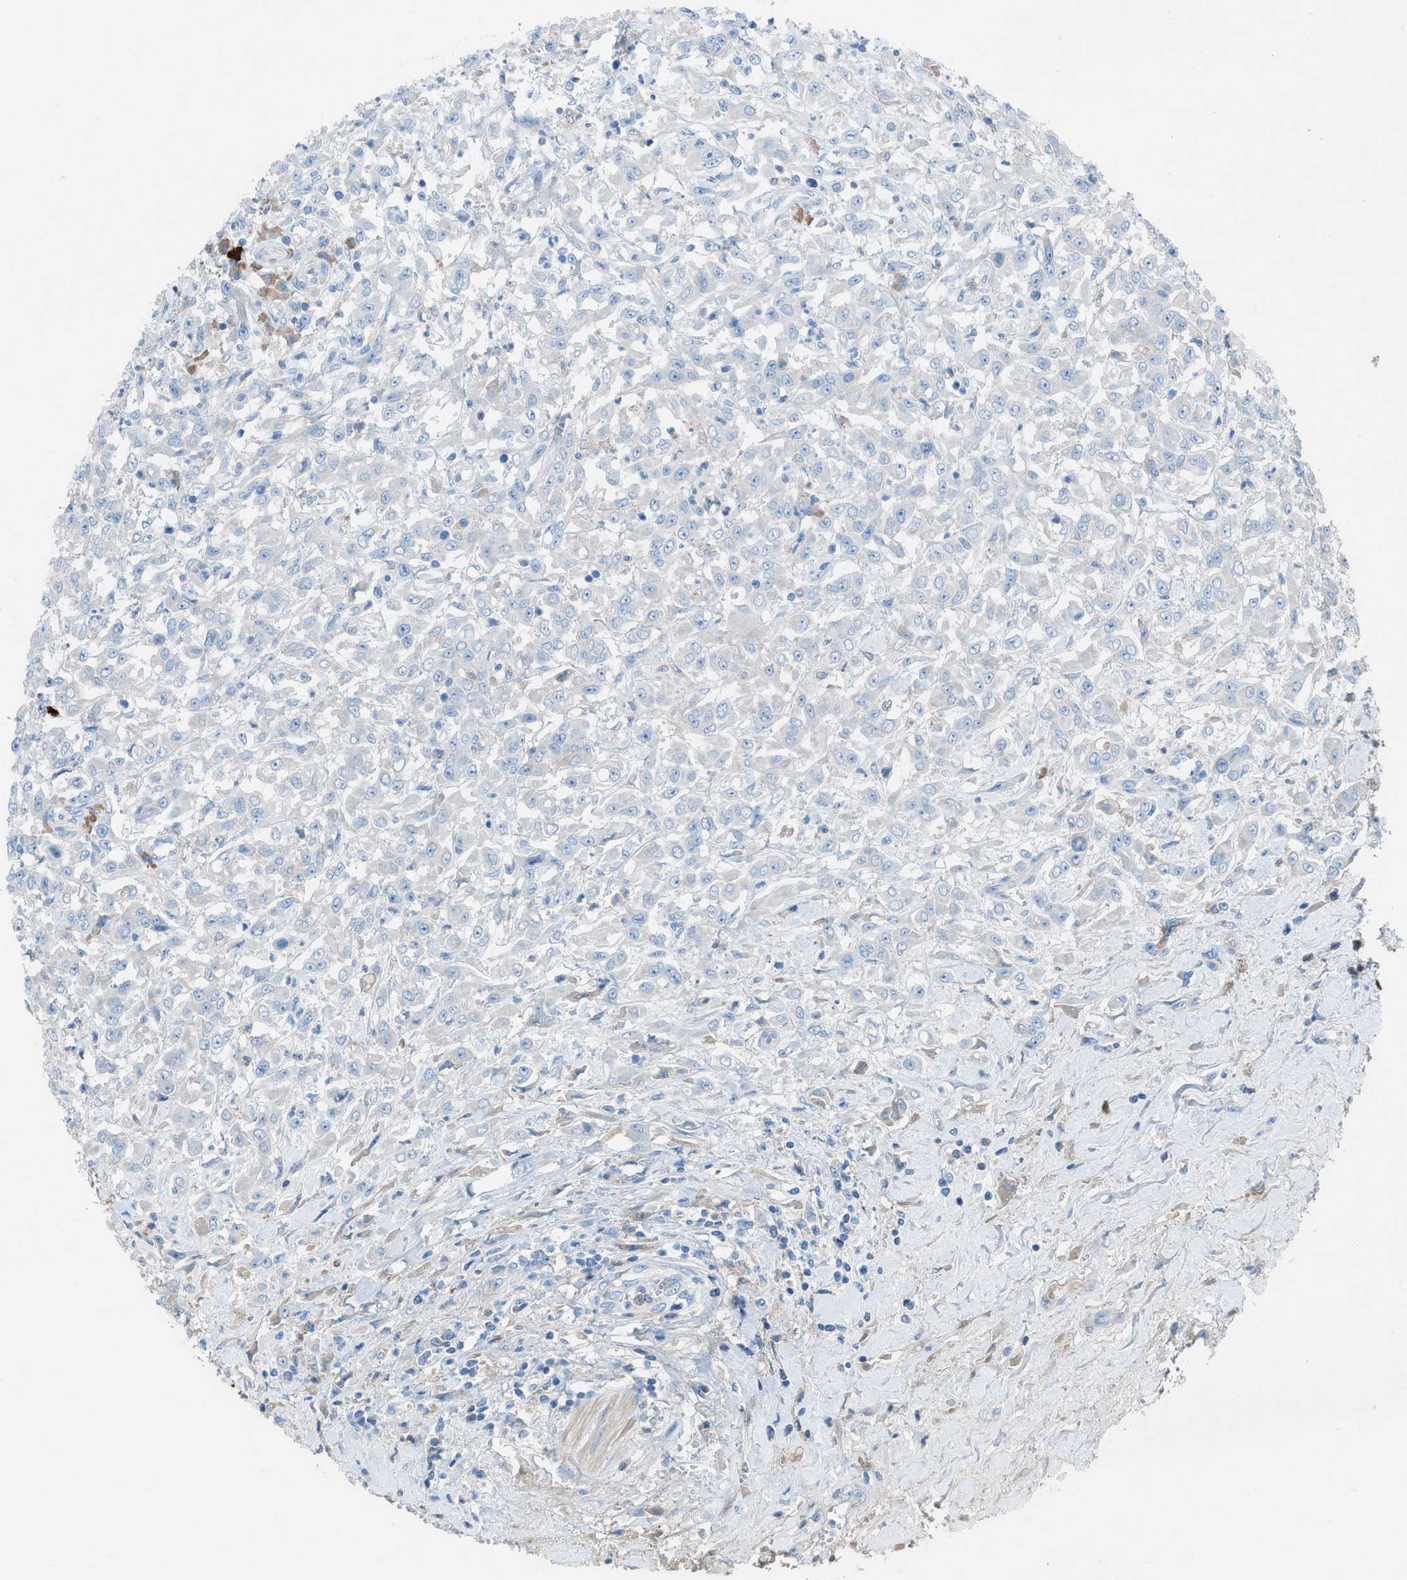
{"staining": {"intensity": "negative", "quantity": "none", "location": "none"}, "tissue": "urothelial cancer", "cell_type": "Tumor cells", "image_type": "cancer", "snomed": [{"axis": "morphology", "description": "Urothelial carcinoma, High grade"}, {"axis": "topography", "description": "Urinary bladder"}], "caption": "The image demonstrates no staining of tumor cells in high-grade urothelial carcinoma. The staining was performed using DAB to visualize the protein expression in brown, while the nuclei were stained in blue with hematoxylin (Magnification: 20x).", "gene": "C5AR2", "patient": {"sex": "male", "age": 46}}